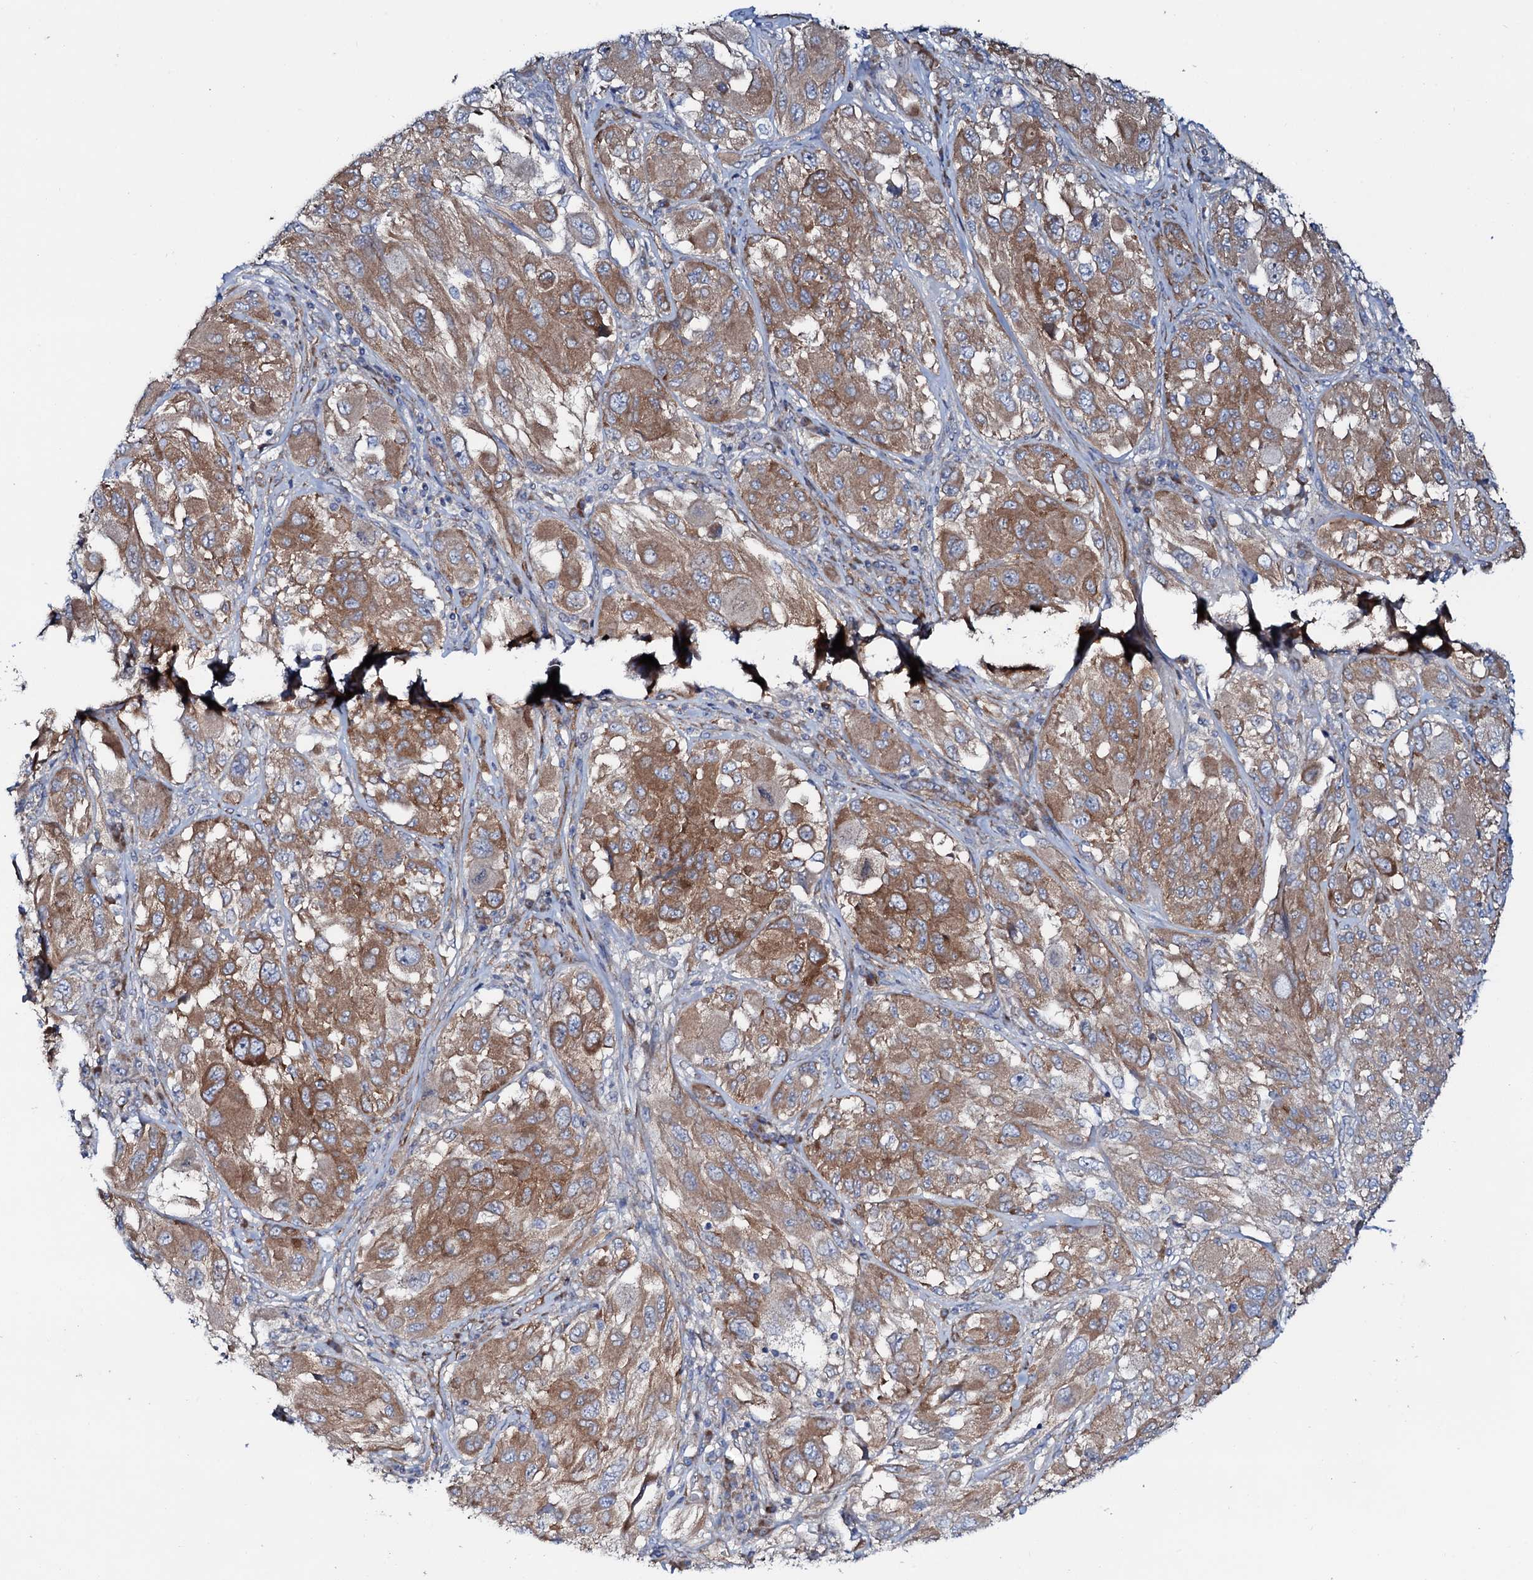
{"staining": {"intensity": "moderate", "quantity": ">75%", "location": "cytoplasmic/membranous"}, "tissue": "melanoma", "cell_type": "Tumor cells", "image_type": "cancer", "snomed": [{"axis": "morphology", "description": "Malignant melanoma, NOS"}, {"axis": "topography", "description": "Skin"}], "caption": "A brown stain shows moderate cytoplasmic/membranous positivity of a protein in melanoma tumor cells.", "gene": "STARD13", "patient": {"sex": "female", "age": 91}}